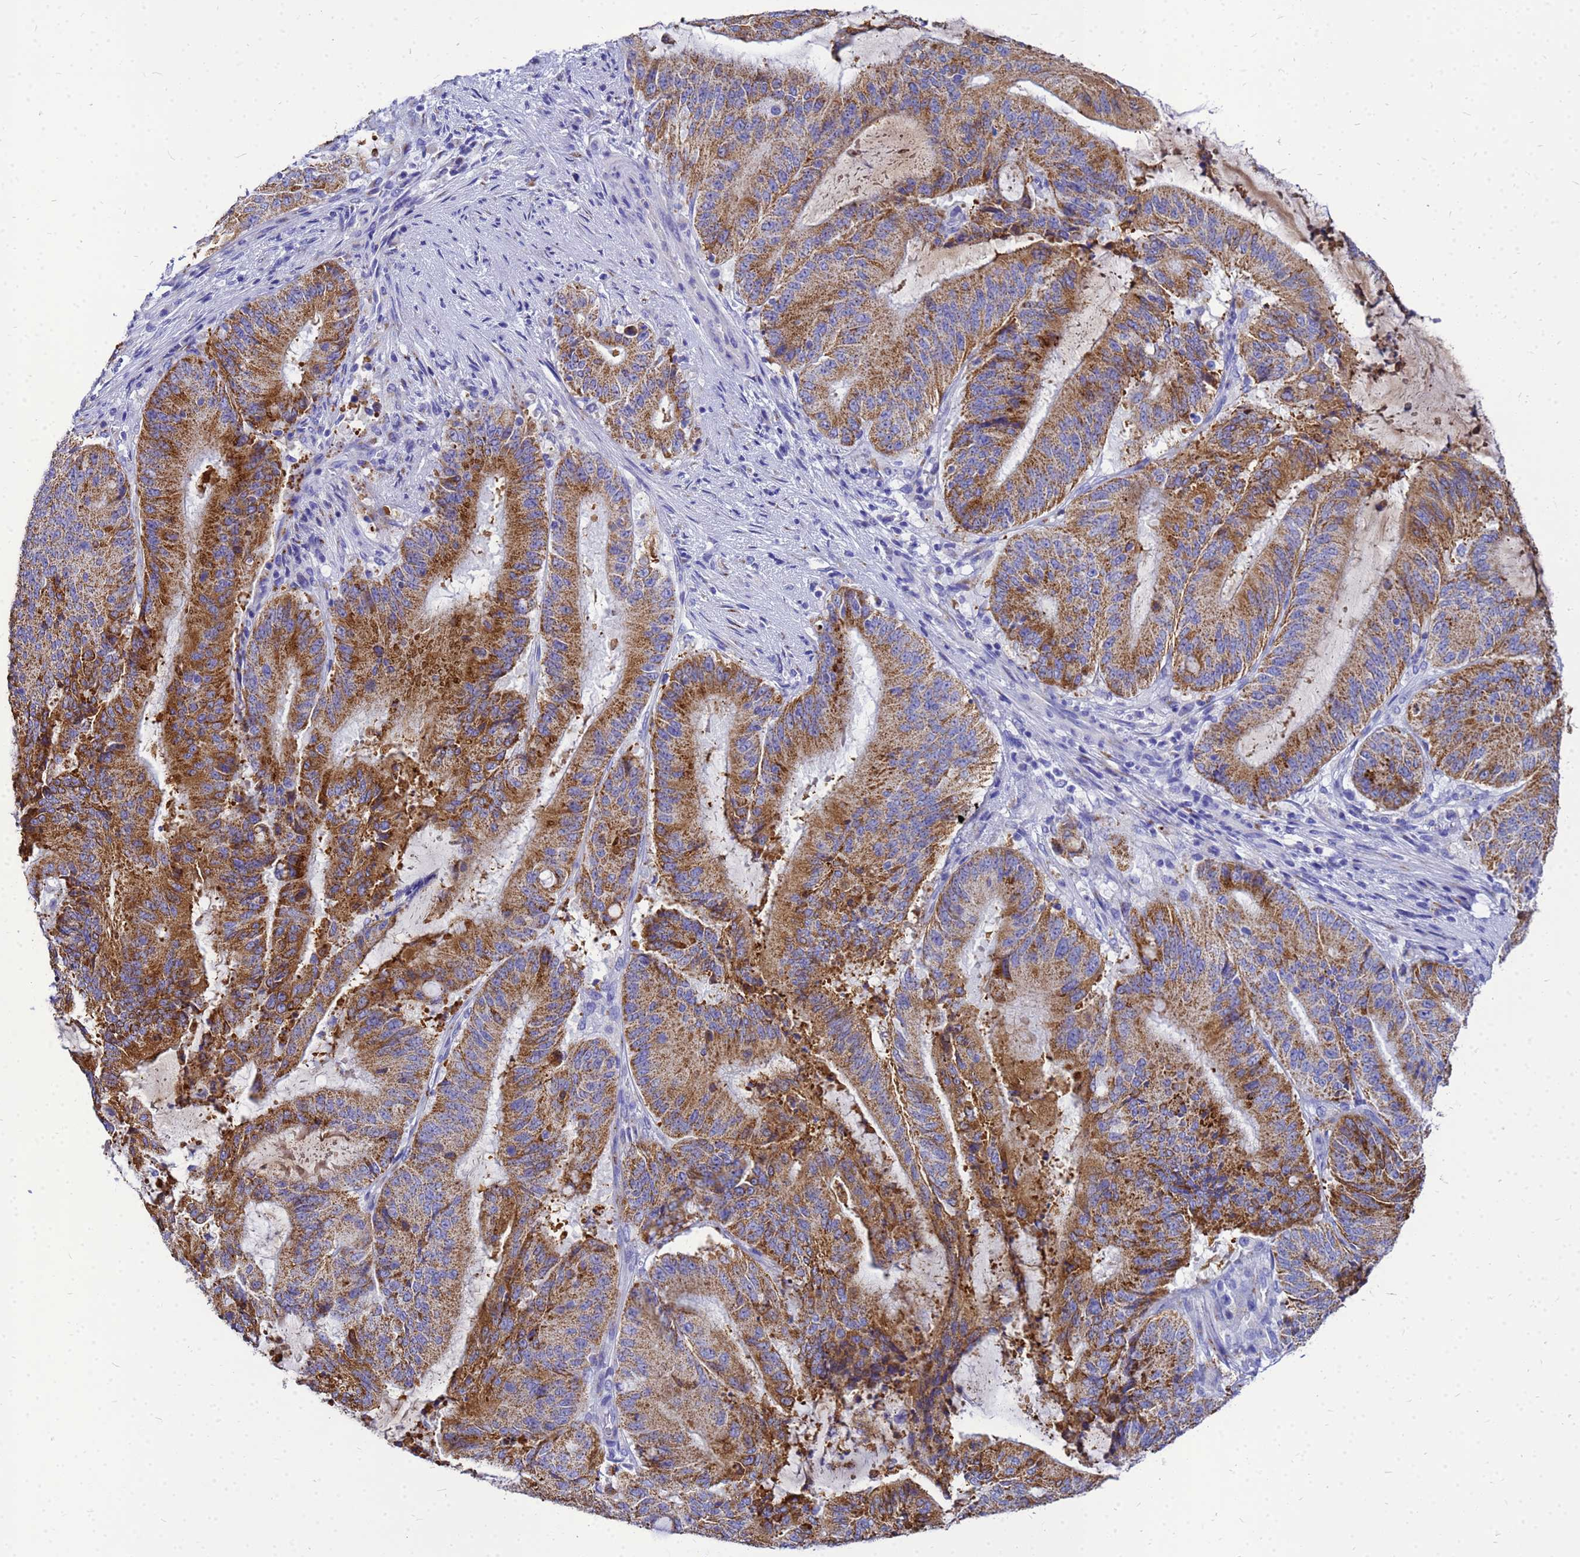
{"staining": {"intensity": "strong", "quantity": ">75%", "location": "cytoplasmic/membranous"}, "tissue": "liver cancer", "cell_type": "Tumor cells", "image_type": "cancer", "snomed": [{"axis": "morphology", "description": "Normal tissue, NOS"}, {"axis": "morphology", "description": "Cholangiocarcinoma"}, {"axis": "topography", "description": "Liver"}, {"axis": "topography", "description": "Peripheral nerve tissue"}], "caption": "Liver cholangiocarcinoma tissue displays strong cytoplasmic/membranous expression in approximately >75% of tumor cells, visualized by immunohistochemistry.", "gene": "OR52E2", "patient": {"sex": "female", "age": 73}}